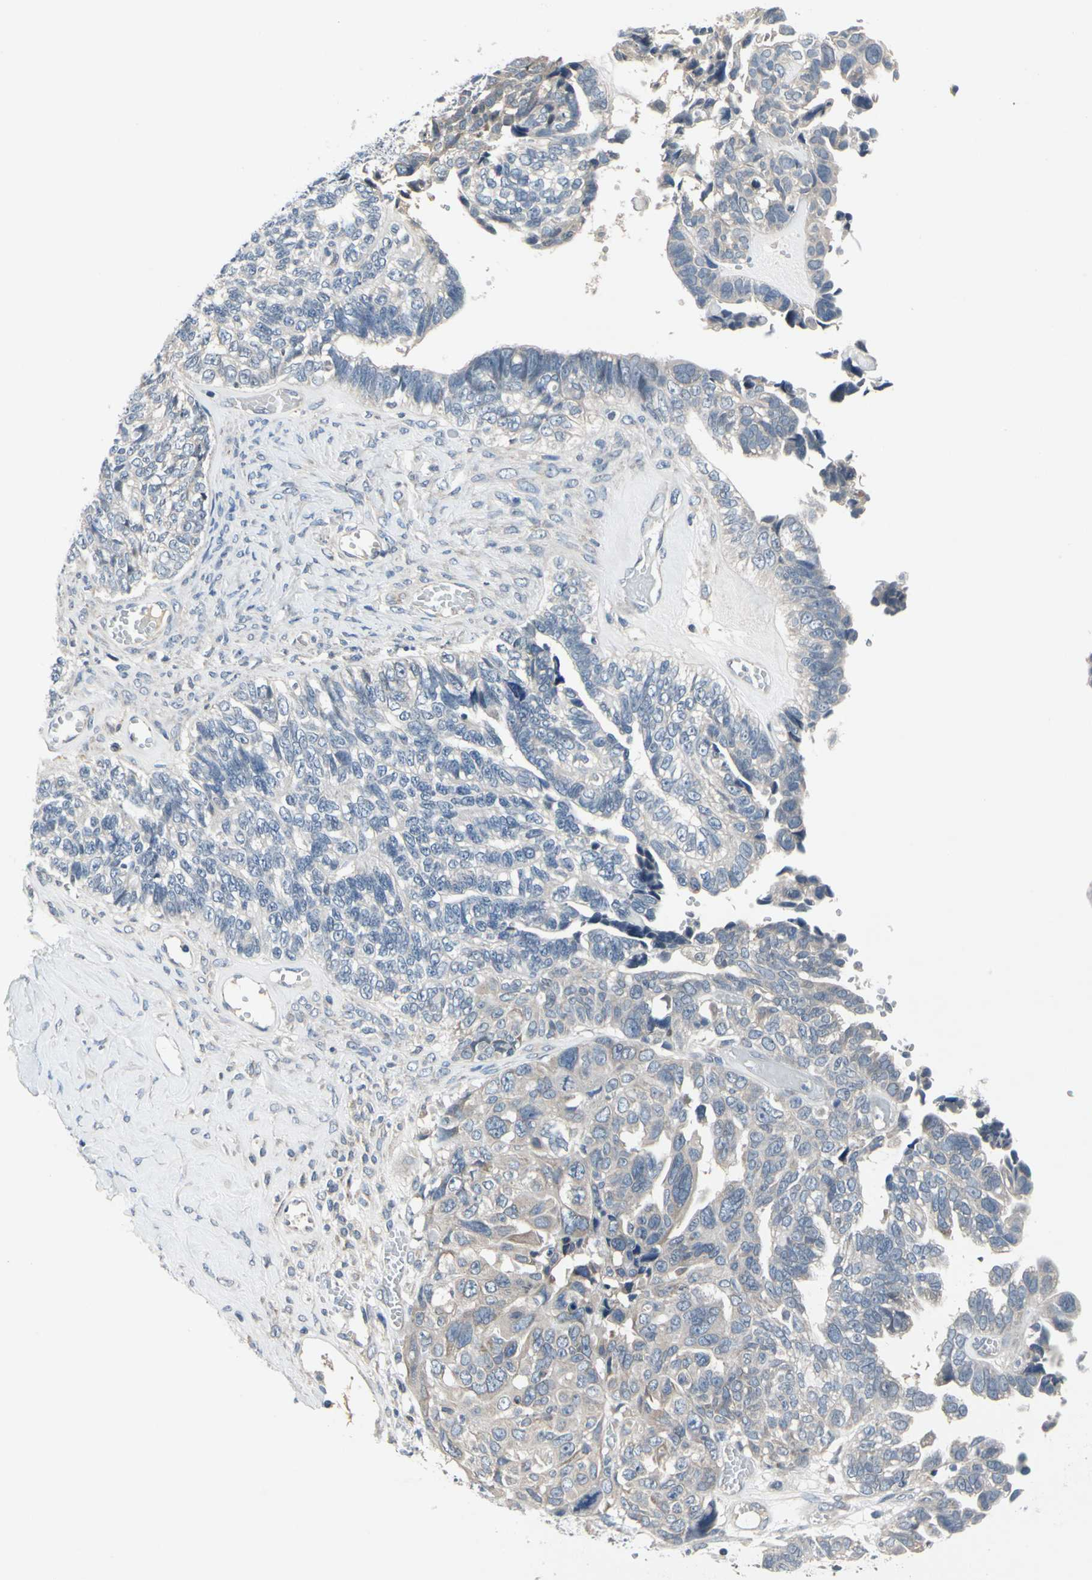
{"staining": {"intensity": "weak", "quantity": "<25%", "location": "cytoplasmic/membranous"}, "tissue": "ovarian cancer", "cell_type": "Tumor cells", "image_type": "cancer", "snomed": [{"axis": "morphology", "description": "Cystadenocarcinoma, serous, NOS"}, {"axis": "topography", "description": "Ovary"}], "caption": "Tumor cells show no significant positivity in serous cystadenocarcinoma (ovarian).", "gene": "SELENOK", "patient": {"sex": "female", "age": 79}}